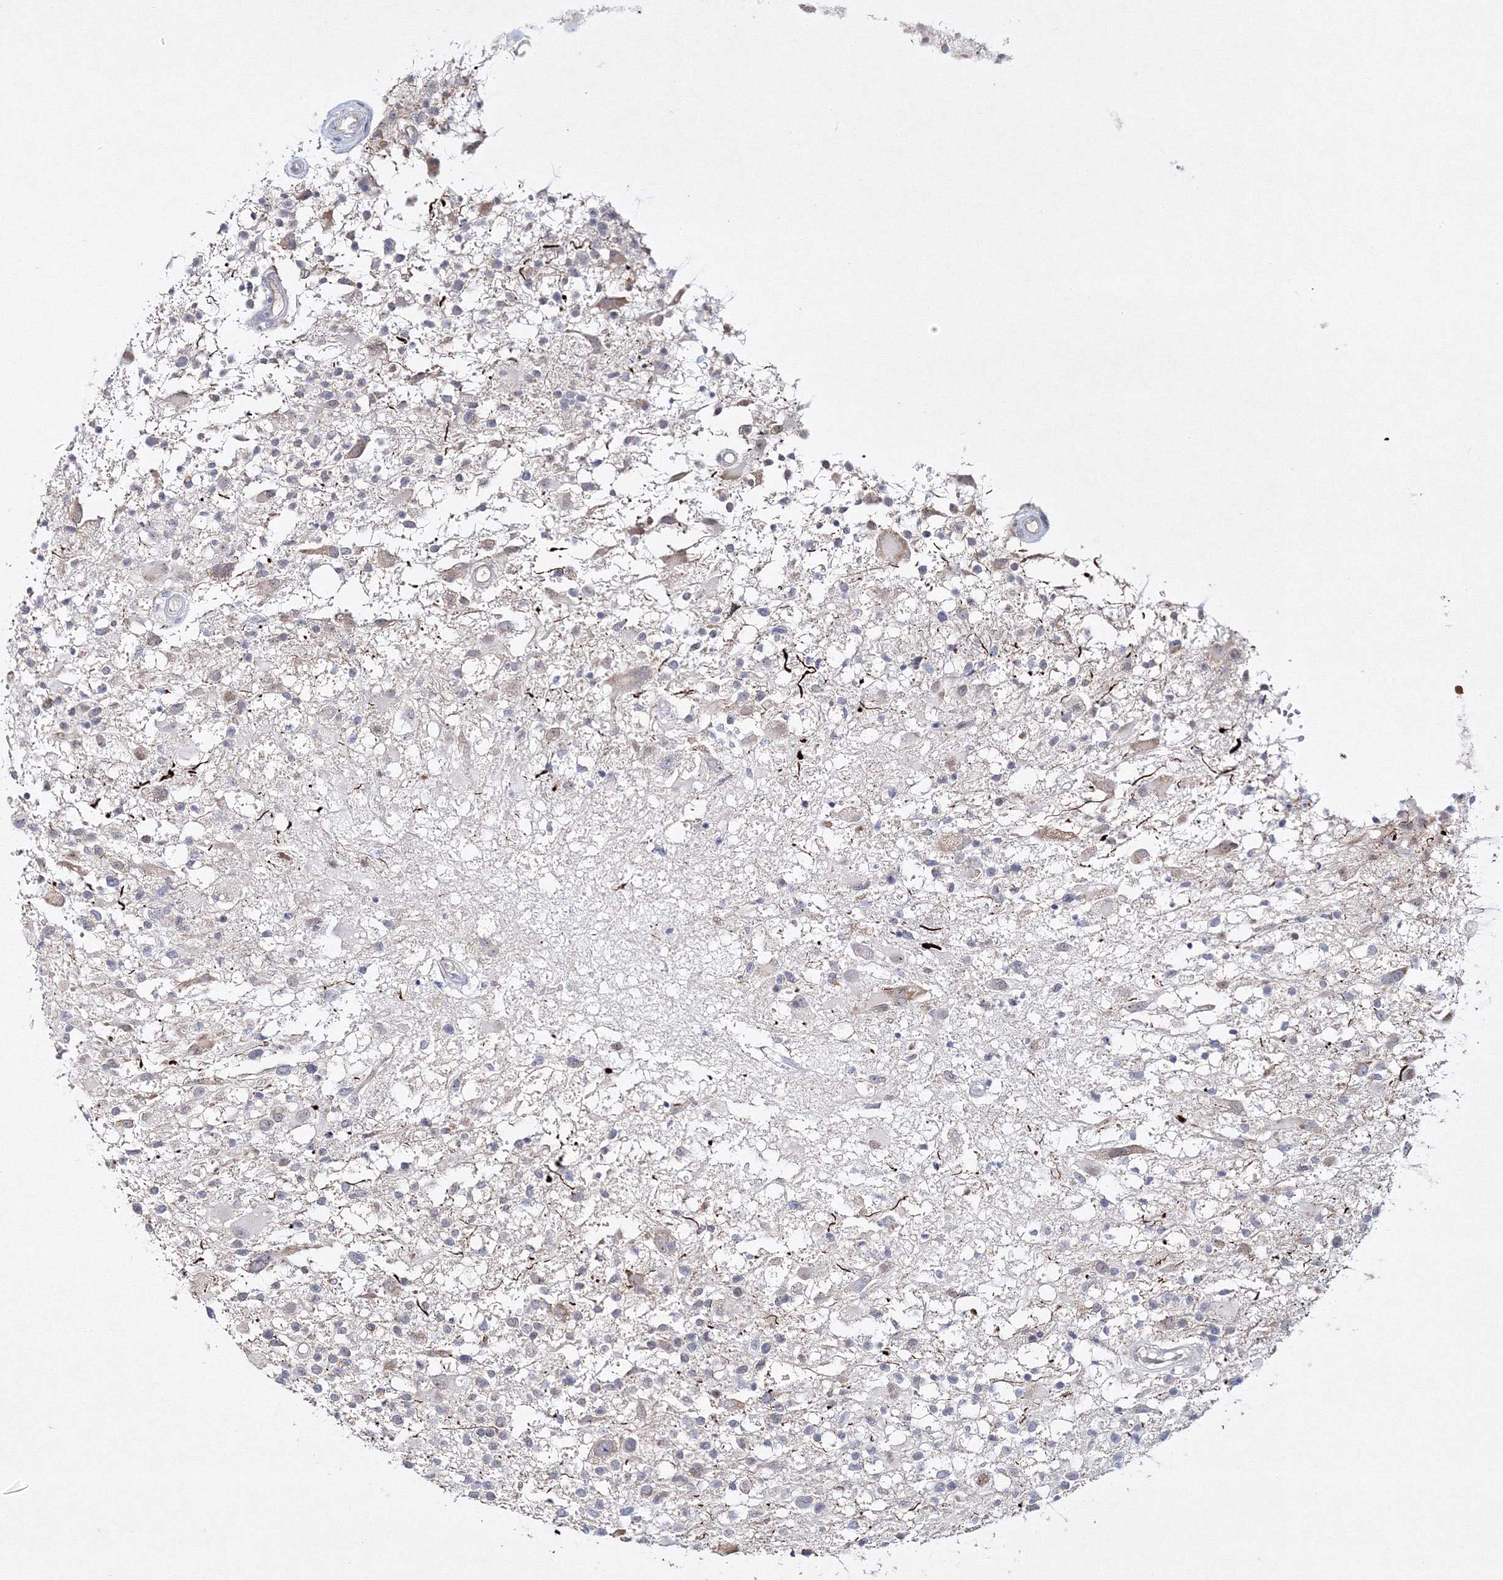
{"staining": {"intensity": "negative", "quantity": "none", "location": "none"}, "tissue": "glioma", "cell_type": "Tumor cells", "image_type": "cancer", "snomed": [{"axis": "morphology", "description": "Glioma, malignant, High grade"}, {"axis": "morphology", "description": "Glioblastoma, NOS"}, {"axis": "topography", "description": "Brain"}], "caption": "A high-resolution image shows immunohistochemistry staining of glioblastoma, which shows no significant expression in tumor cells. (Stains: DAB (3,3'-diaminobenzidine) immunohistochemistry (IHC) with hematoxylin counter stain, Microscopy: brightfield microscopy at high magnification).", "gene": "NEU4", "patient": {"sex": "male", "age": 60}}